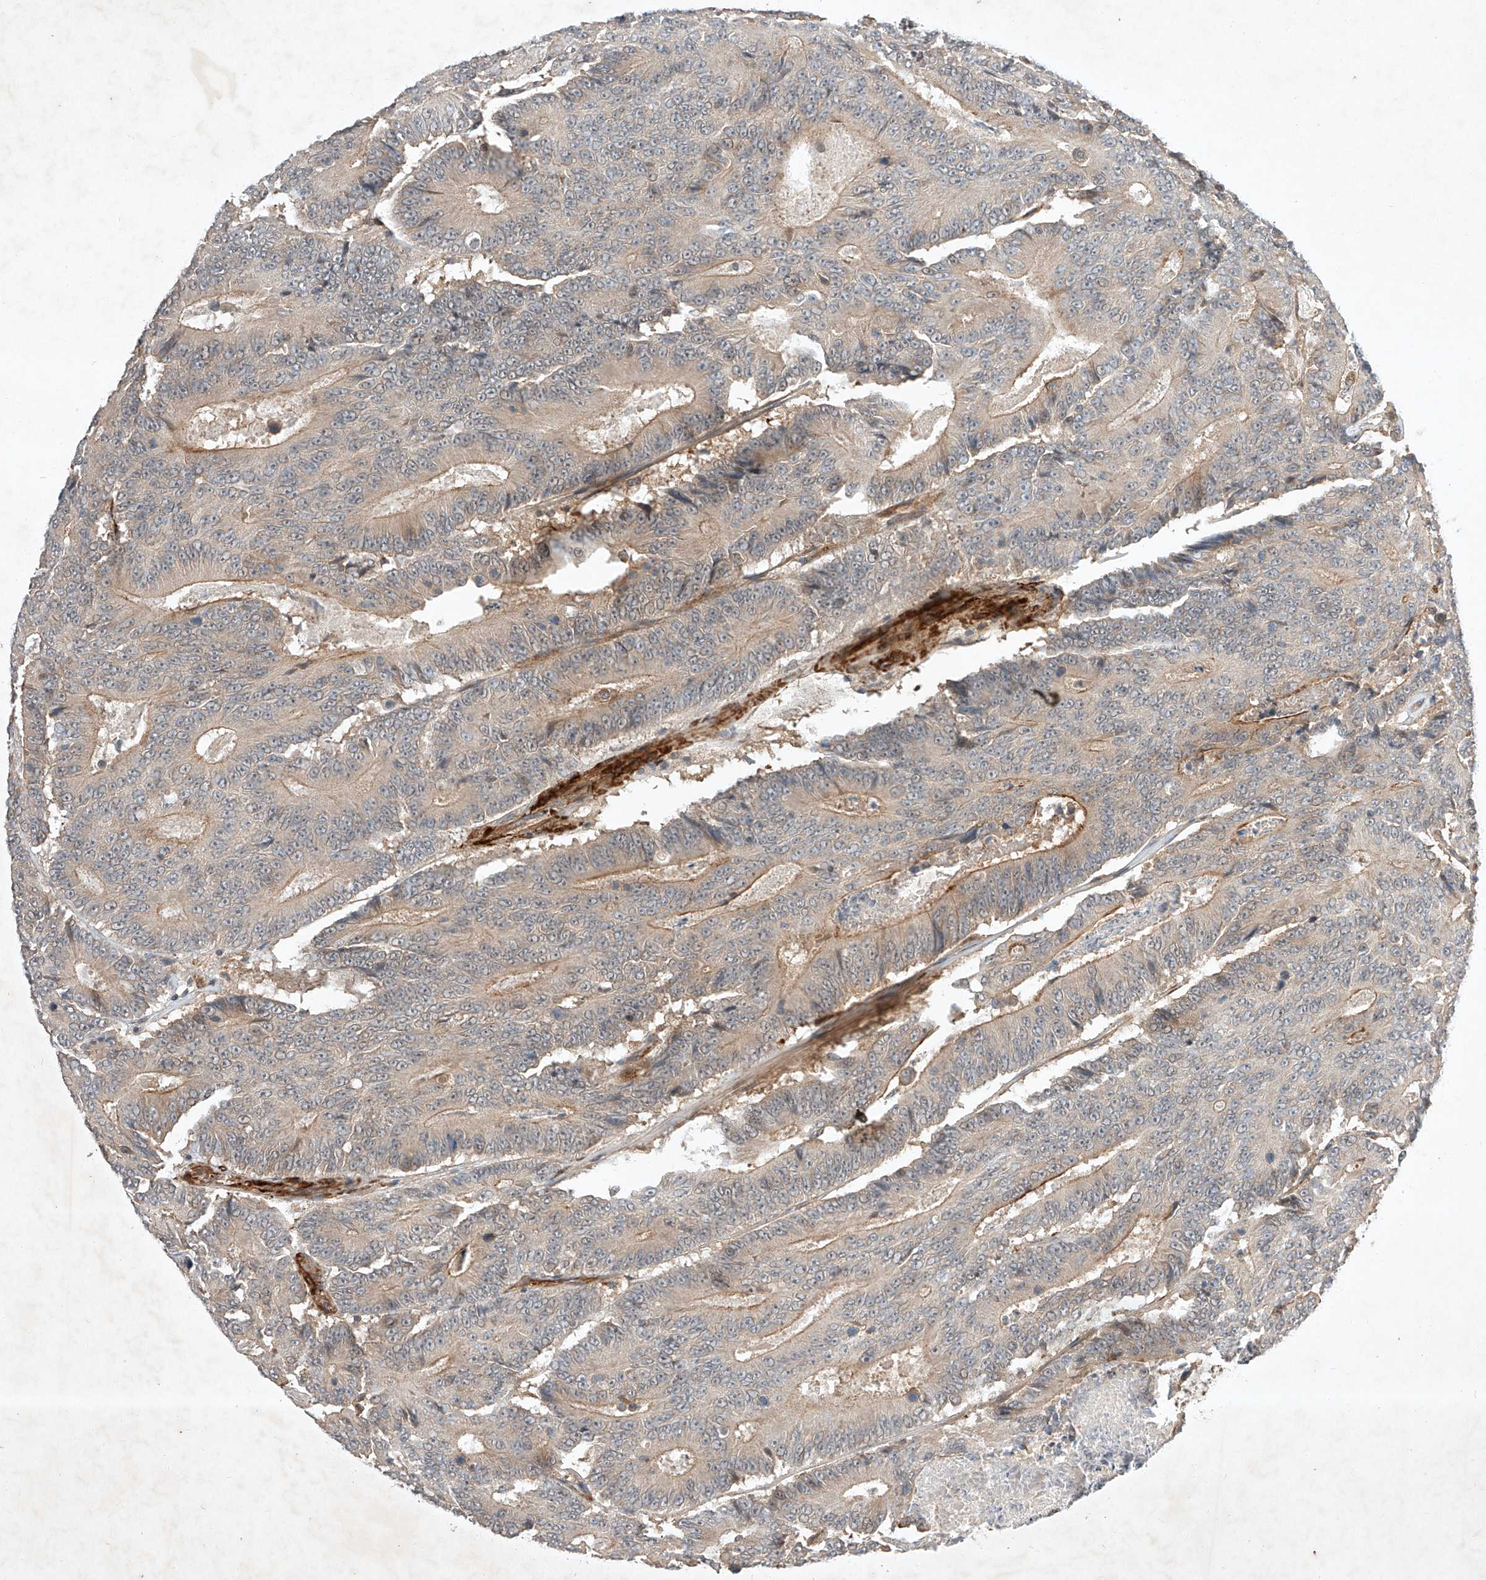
{"staining": {"intensity": "moderate", "quantity": "25%-75%", "location": "cytoplasmic/membranous"}, "tissue": "colorectal cancer", "cell_type": "Tumor cells", "image_type": "cancer", "snomed": [{"axis": "morphology", "description": "Adenocarcinoma, NOS"}, {"axis": "topography", "description": "Colon"}], "caption": "Immunohistochemistry photomicrograph of neoplastic tissue: colorectal cancer (adenocarcinoma) stained using immunohistochemistry exhibits medium levels of moderate protein expression localized specifically in the cytoplasmic/membranous of tumor cells, appearing as a cytoplasmic/membranous brown color.", "gene": "ARHGAP33", "patient": {"sex": "male", "age": 83}}